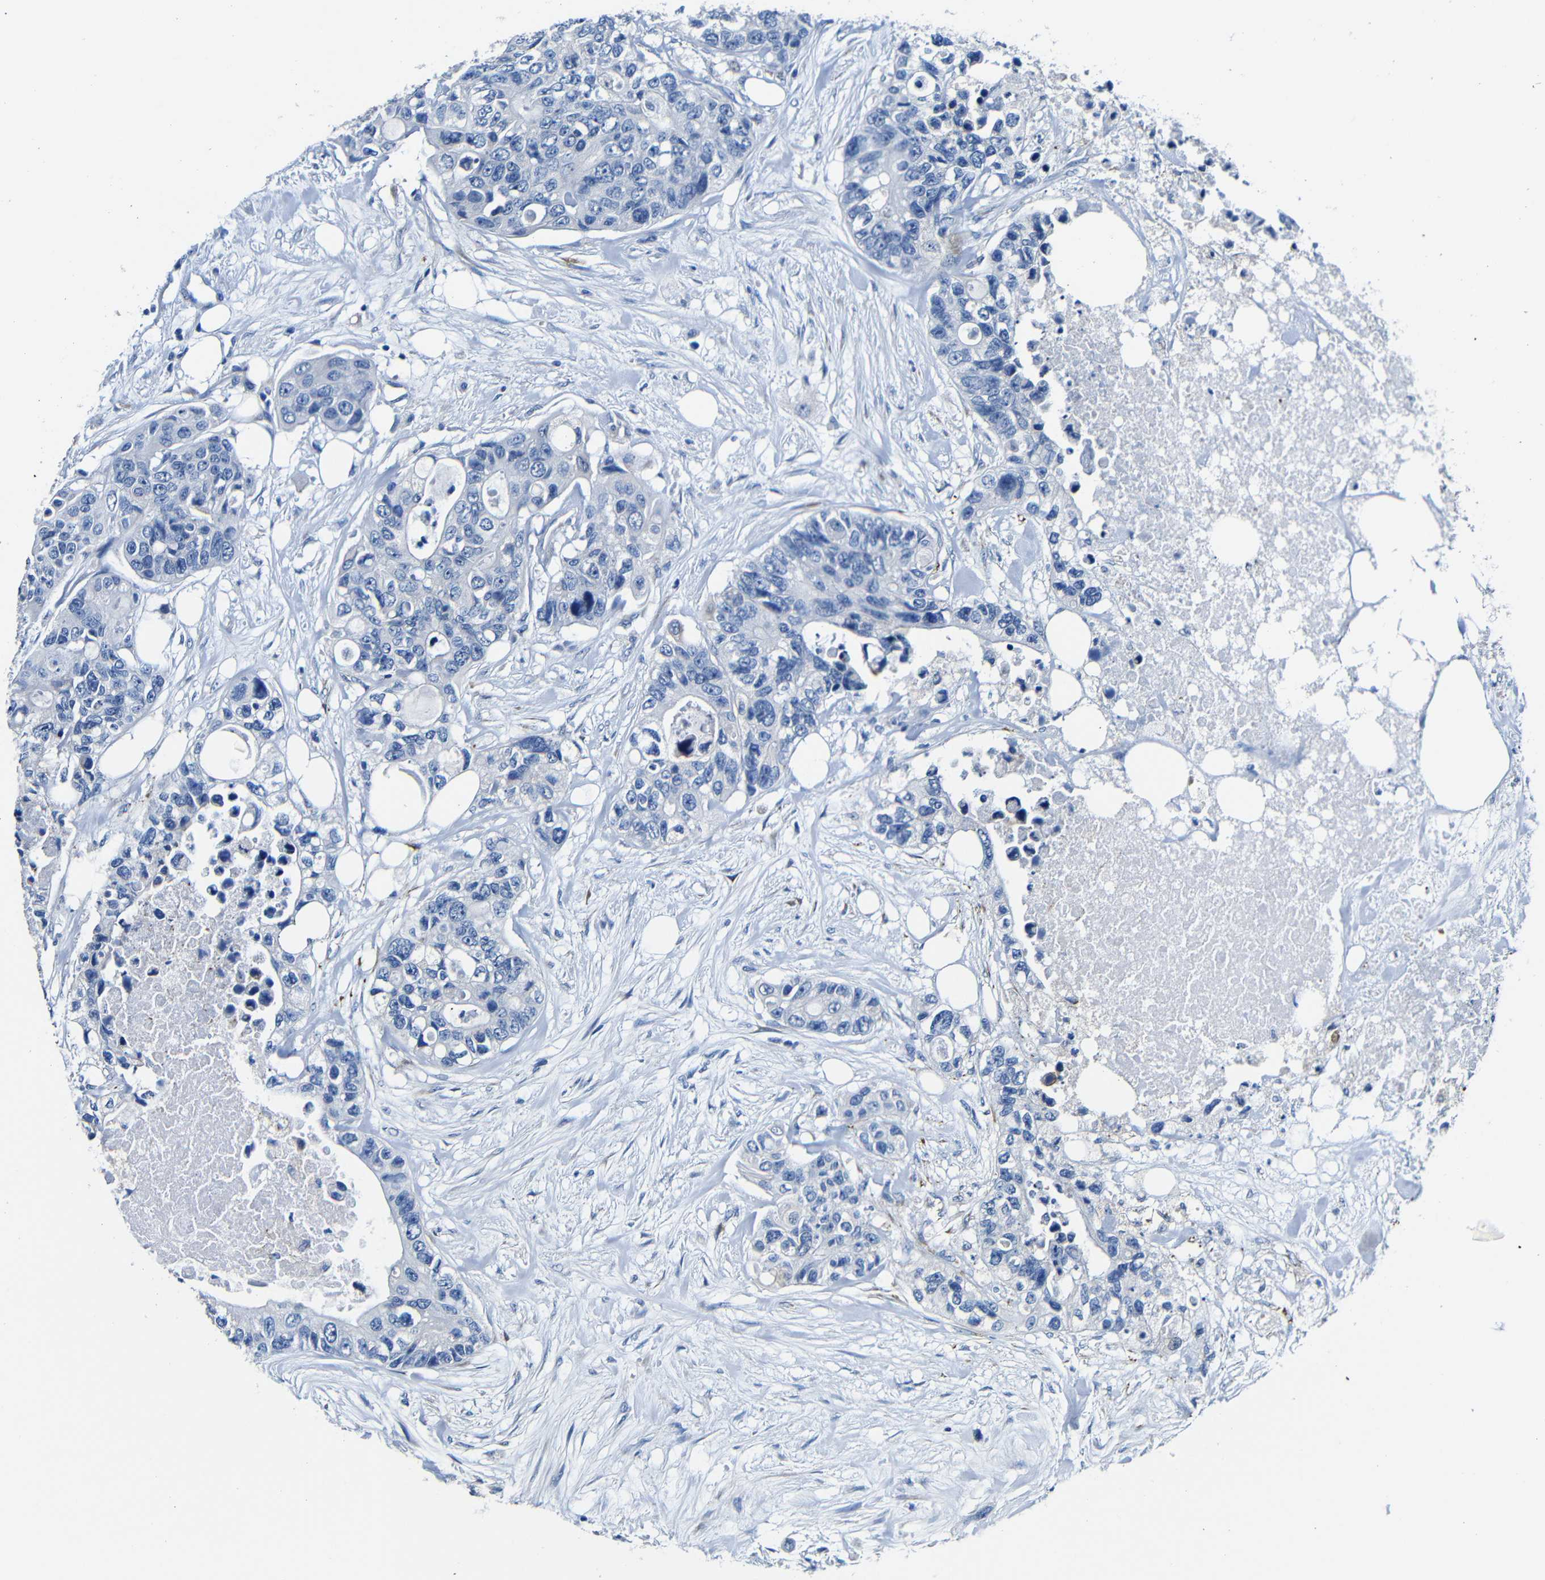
{"staining": {"intensity": "negative", "quantity": "none", "location": "none"}, "tissue": "colorectal cancer", "cell_type": "Tumor cells", "image_type": "cancer", "snomed": [{"axis": "morphology", "description": "Adenocarcinoma, NOS"}, {"axis": "topography", "description": "Colon"}], "caption": "Tumor cells are negative for brown protein staining in adenocarcinoma (colorectal). (DAB immunohistochemistry visualized using brightfield microscopy, high magnification).", "gene": "TNFAIP1", "patient": {"sex": "female", "age": 57}}